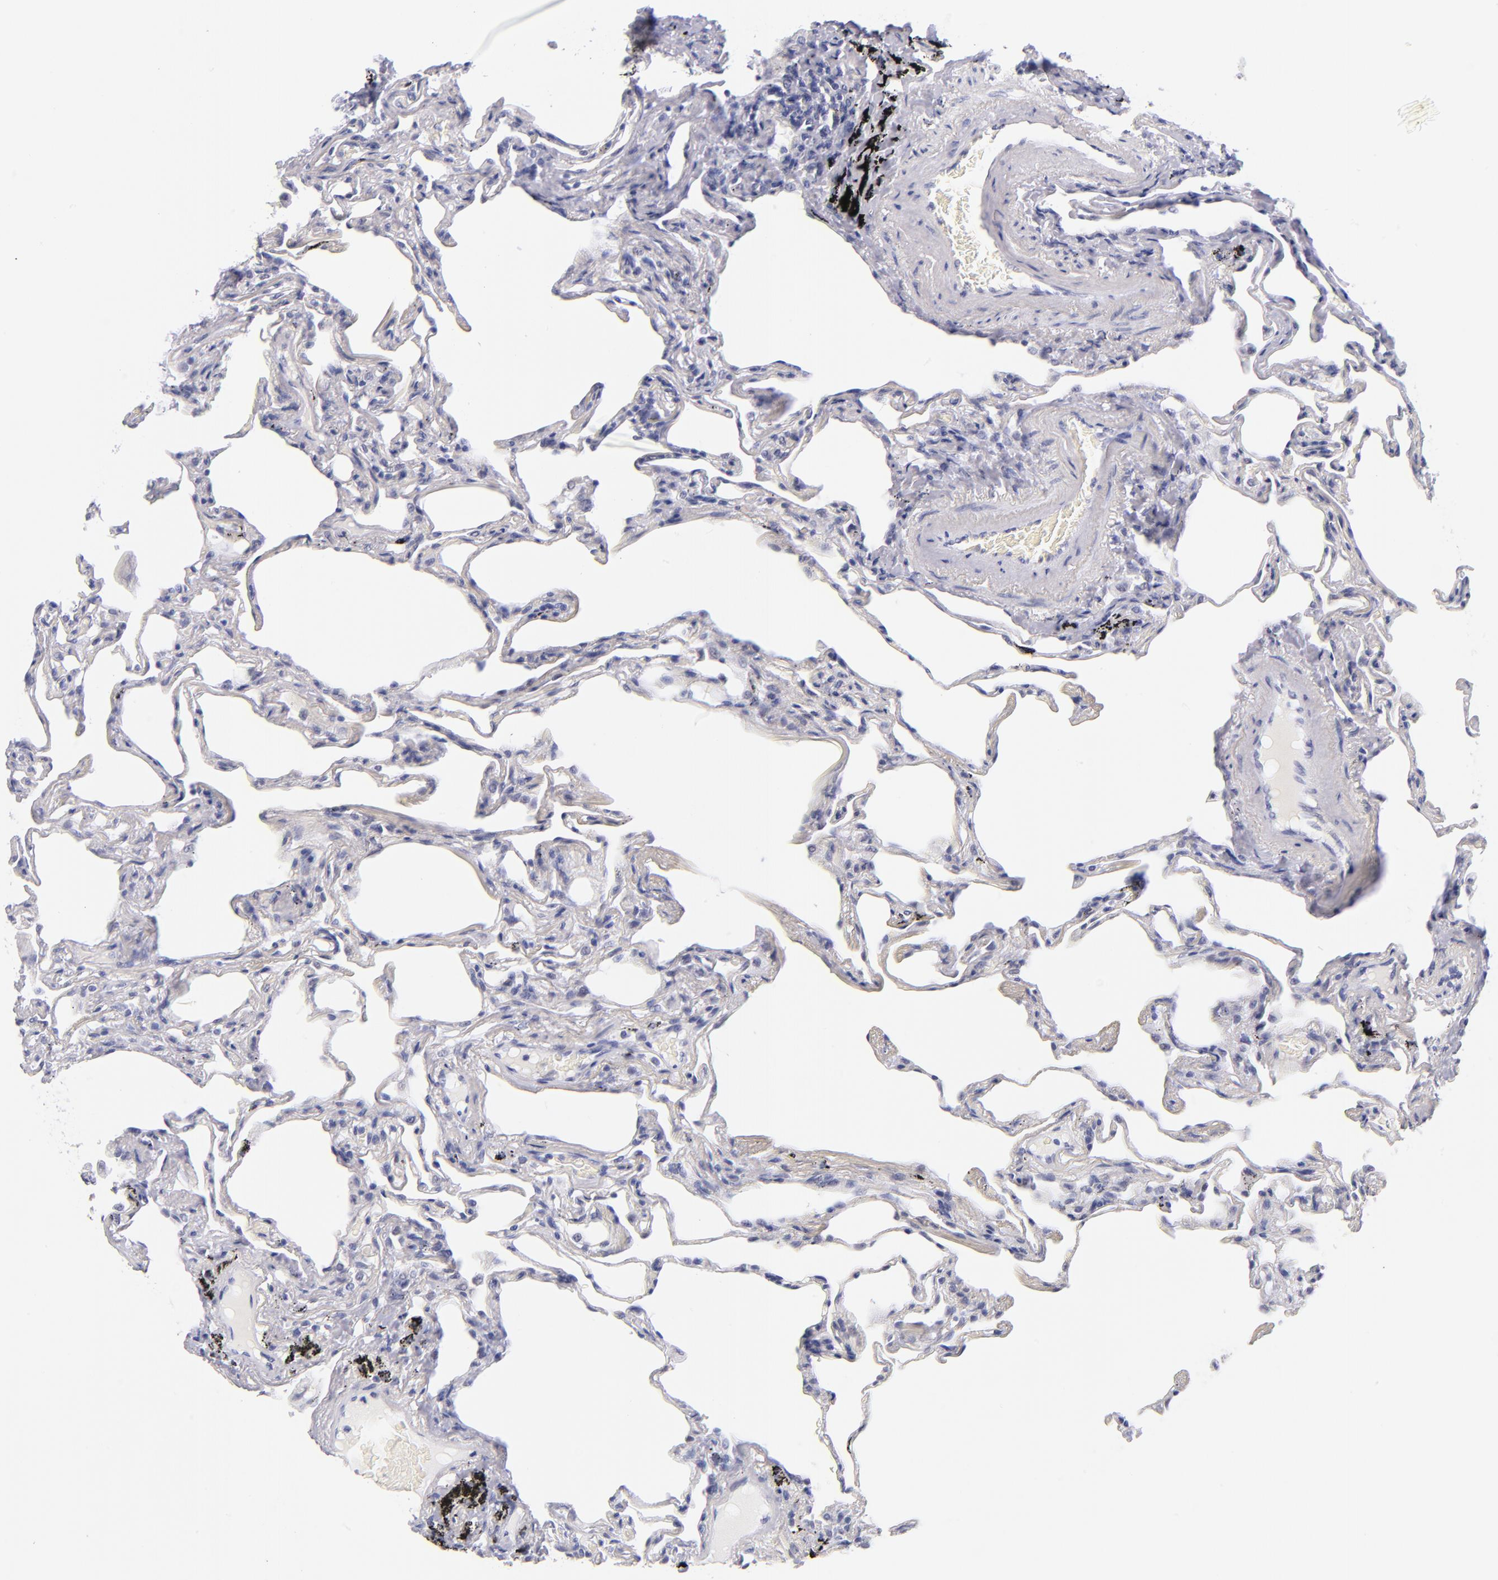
{"staining": {"intensity": "negative", "quantity": "none", "location": "none"}, "tissue": "lung", "cell_type": "Alveolar cells", "image_type": "normal", "snomed": [{"axis": "morphology", "description": "Normal tissue, NOS"}, {"axis": "morphology", "description": "Inflammation, NOS"}, {"axis": "topography", "description": "Lung"}], "caption": "The photomicrograph demonstrates no staining of alveolar cells in benign lung.", "gene": "SNRPB", "patient": {"sex": "male", "age": 69}}